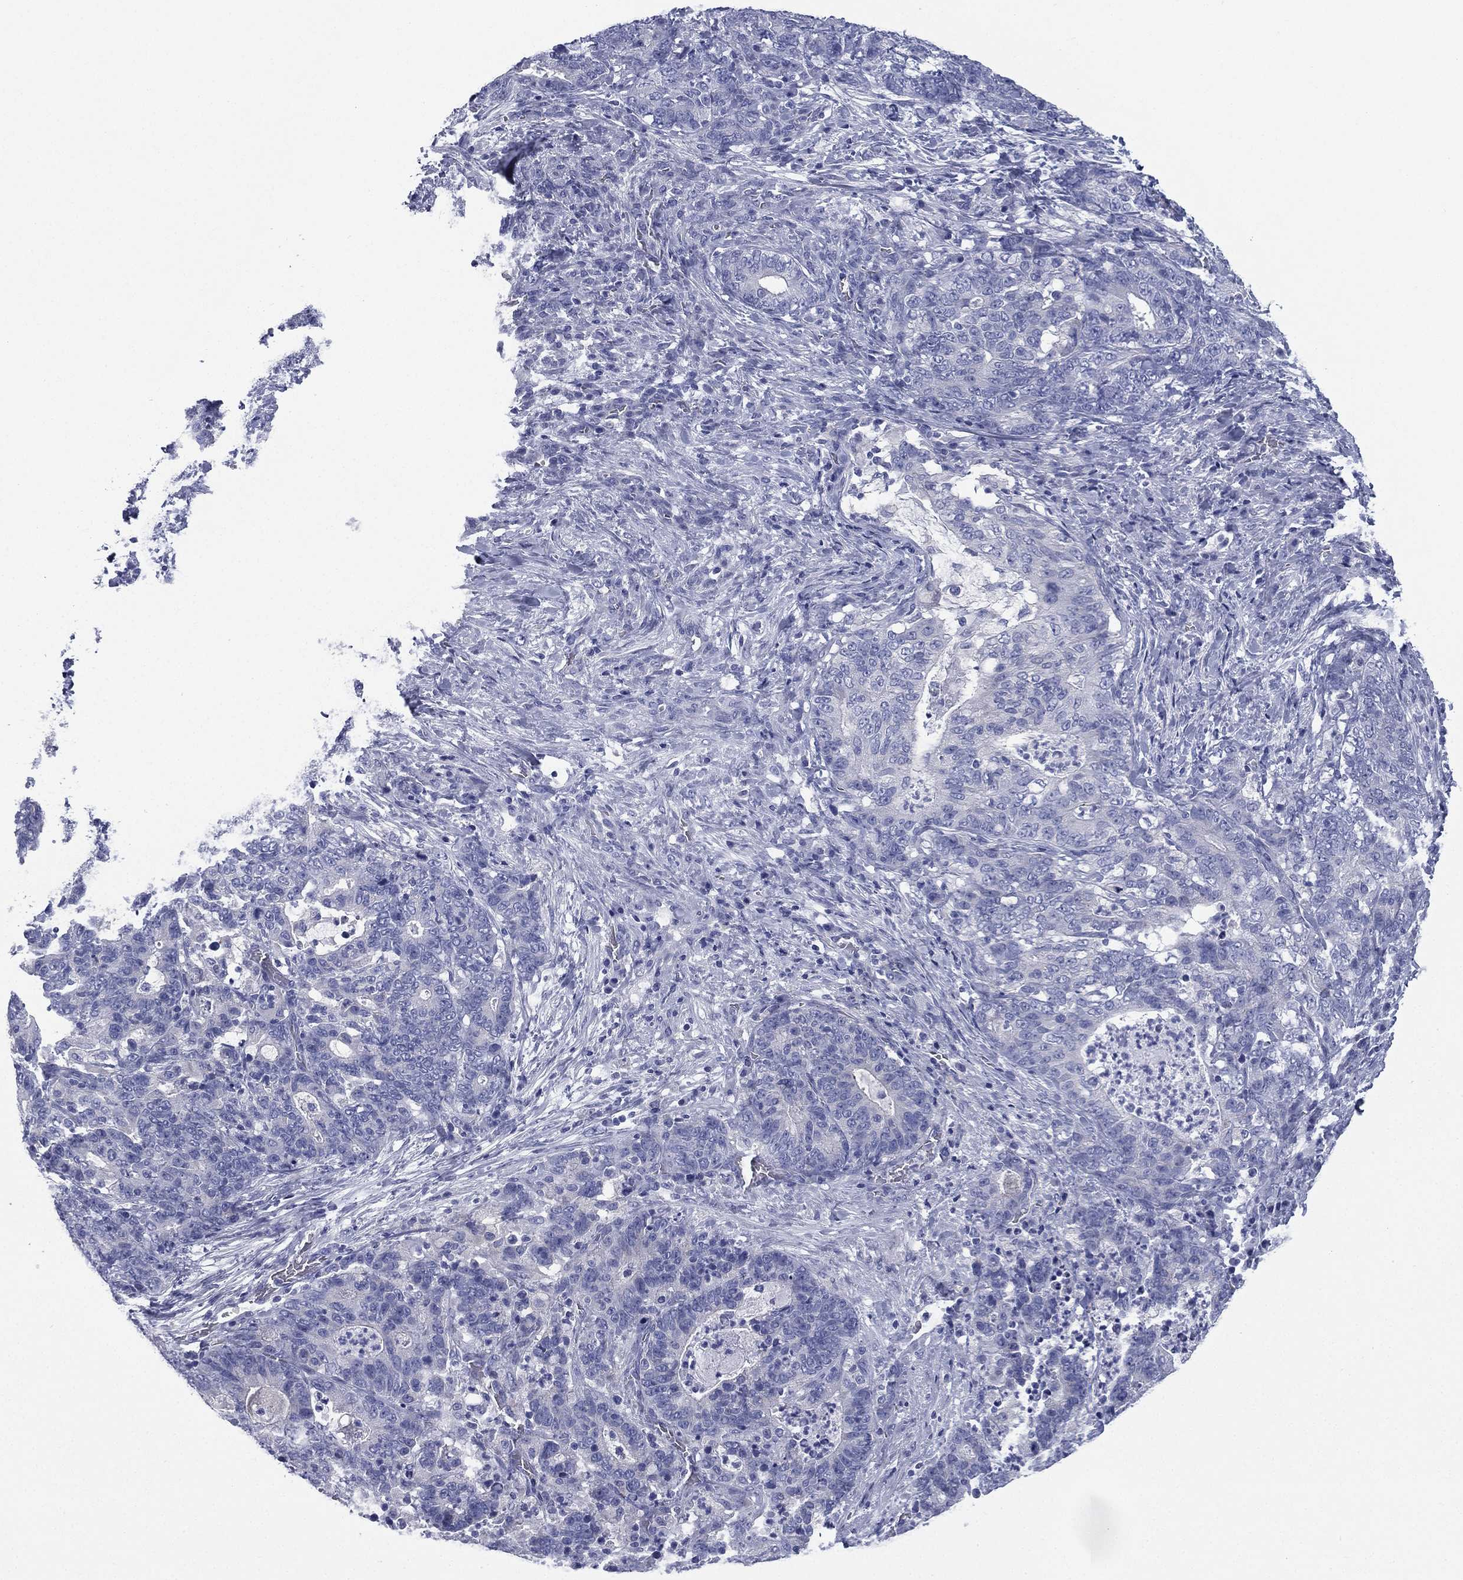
{"staining": {"intensity": "negative", "quantity": "none", "location": "none"}, "tissue": "stomach cancer", "cell_type": "Tumor cells", "image_type": "cancer", "snomed": [{"axis": "morphology", "description": "Normal tissue, NOS"}, {"axis": "morphology", "description": "Adenocarcinoma, NOS"}, {"axis": "topography", "description": "Stomach"}], "caption": "A photomicrograph of adenocarcinoma (stomach) stained for a protein demonstrates no brown staining in tumor cells.", "gene": "FCER2", "patient": {"sex": "female", "age": 64}}